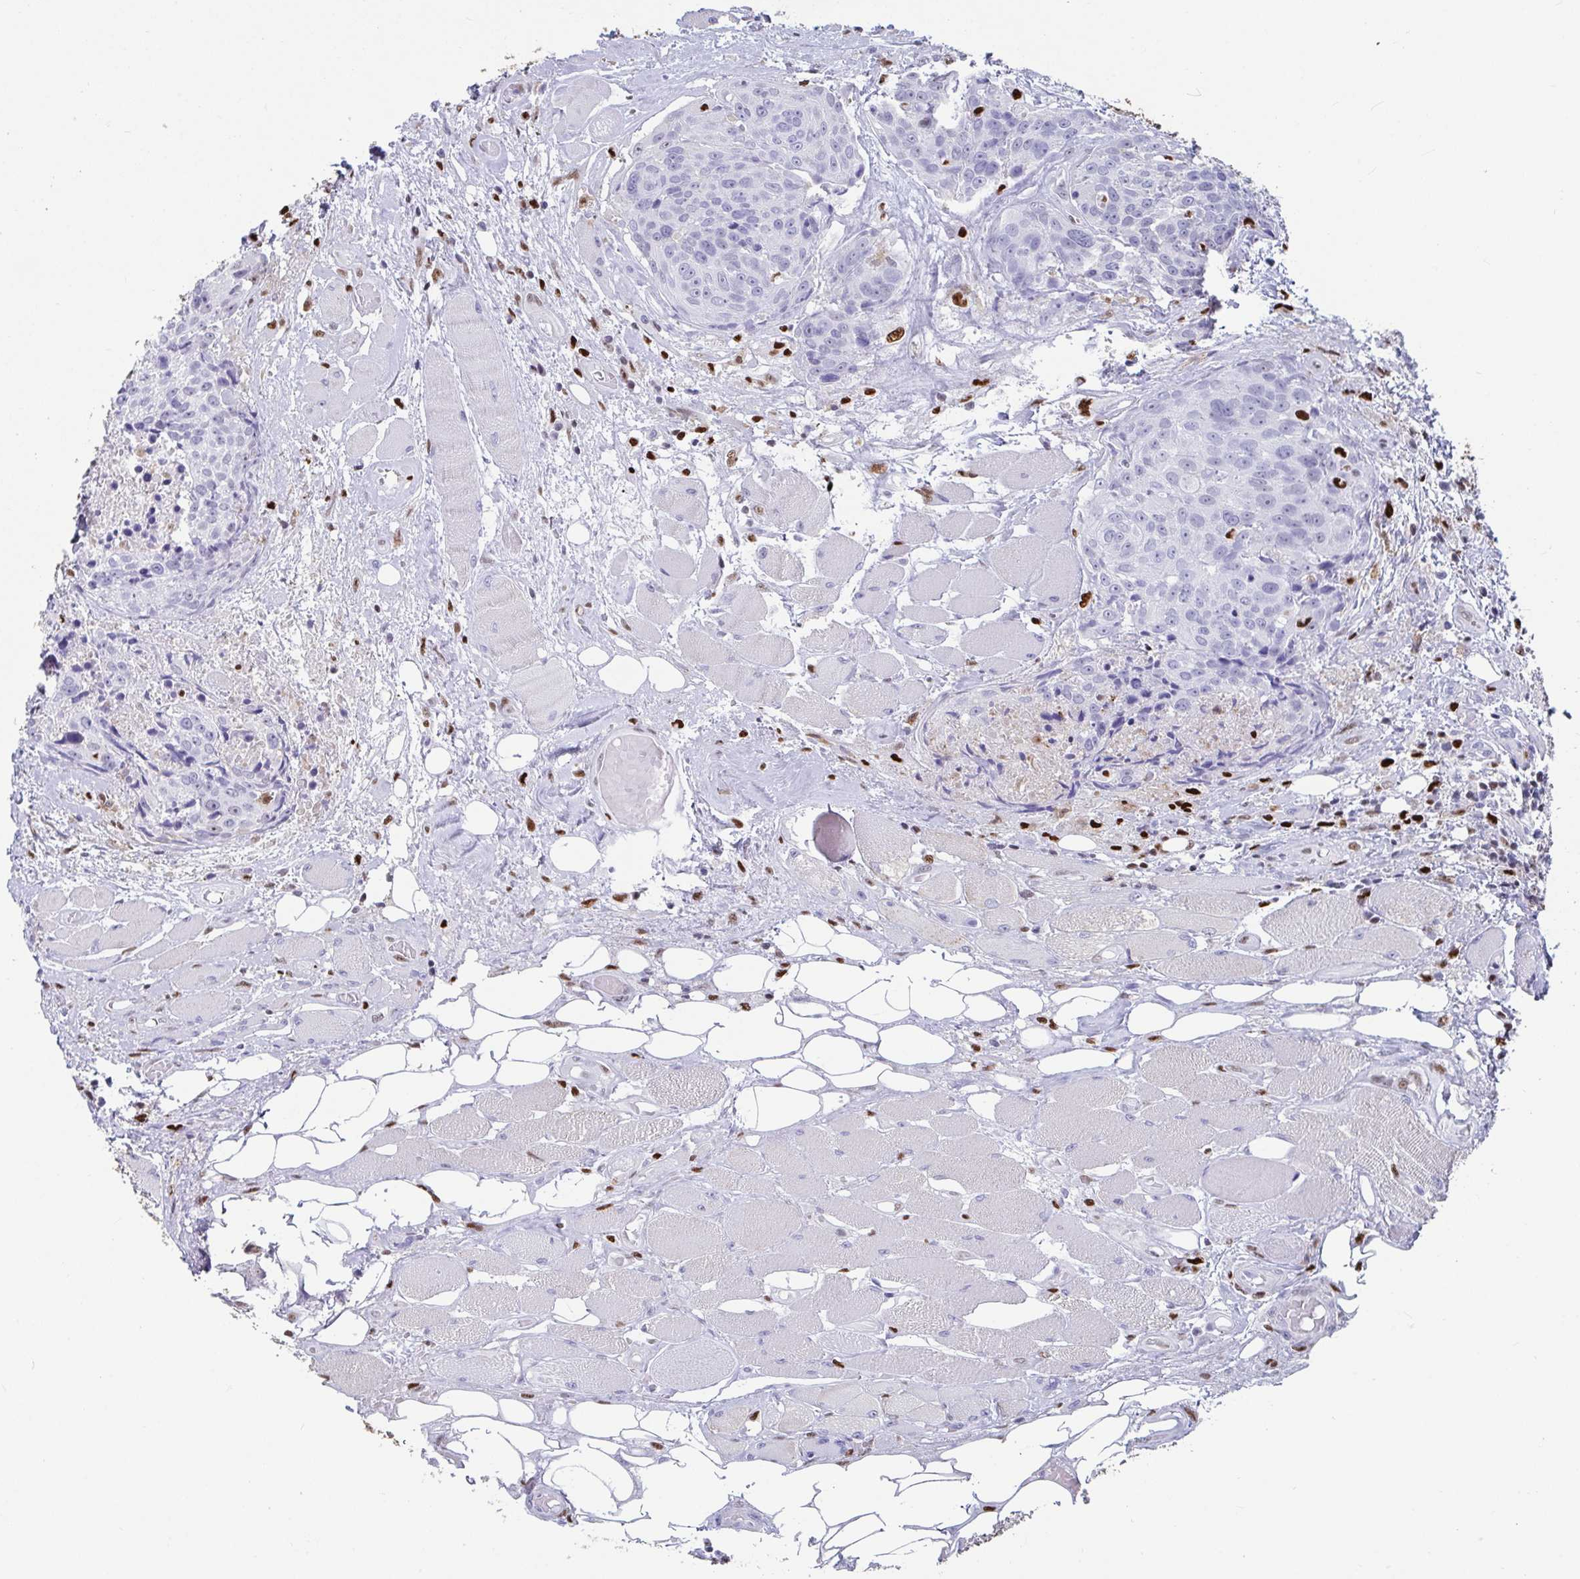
{"staining": {"intensity": "negative", "quantity": "none", "location": "none"}, "tissue": "head and neck cancer", "cell_type": "Tumor cells", "image_type": "cancer", "snomed": [{"axis": "morphology", "description": "Squamous cell carcinoma, NOS"}, {"axis": "topography", "description": "Oral tissue"}, {"axis": "topography", "description": "Head-Neck"}], "caption": "This is an immunohistochemistry photomicrograph of human squamous cell carcinoma (head and neck). There is no expression in tumor cells.", "gene": "ZNF586", "patient": {"sex": "male", "age": 64}}